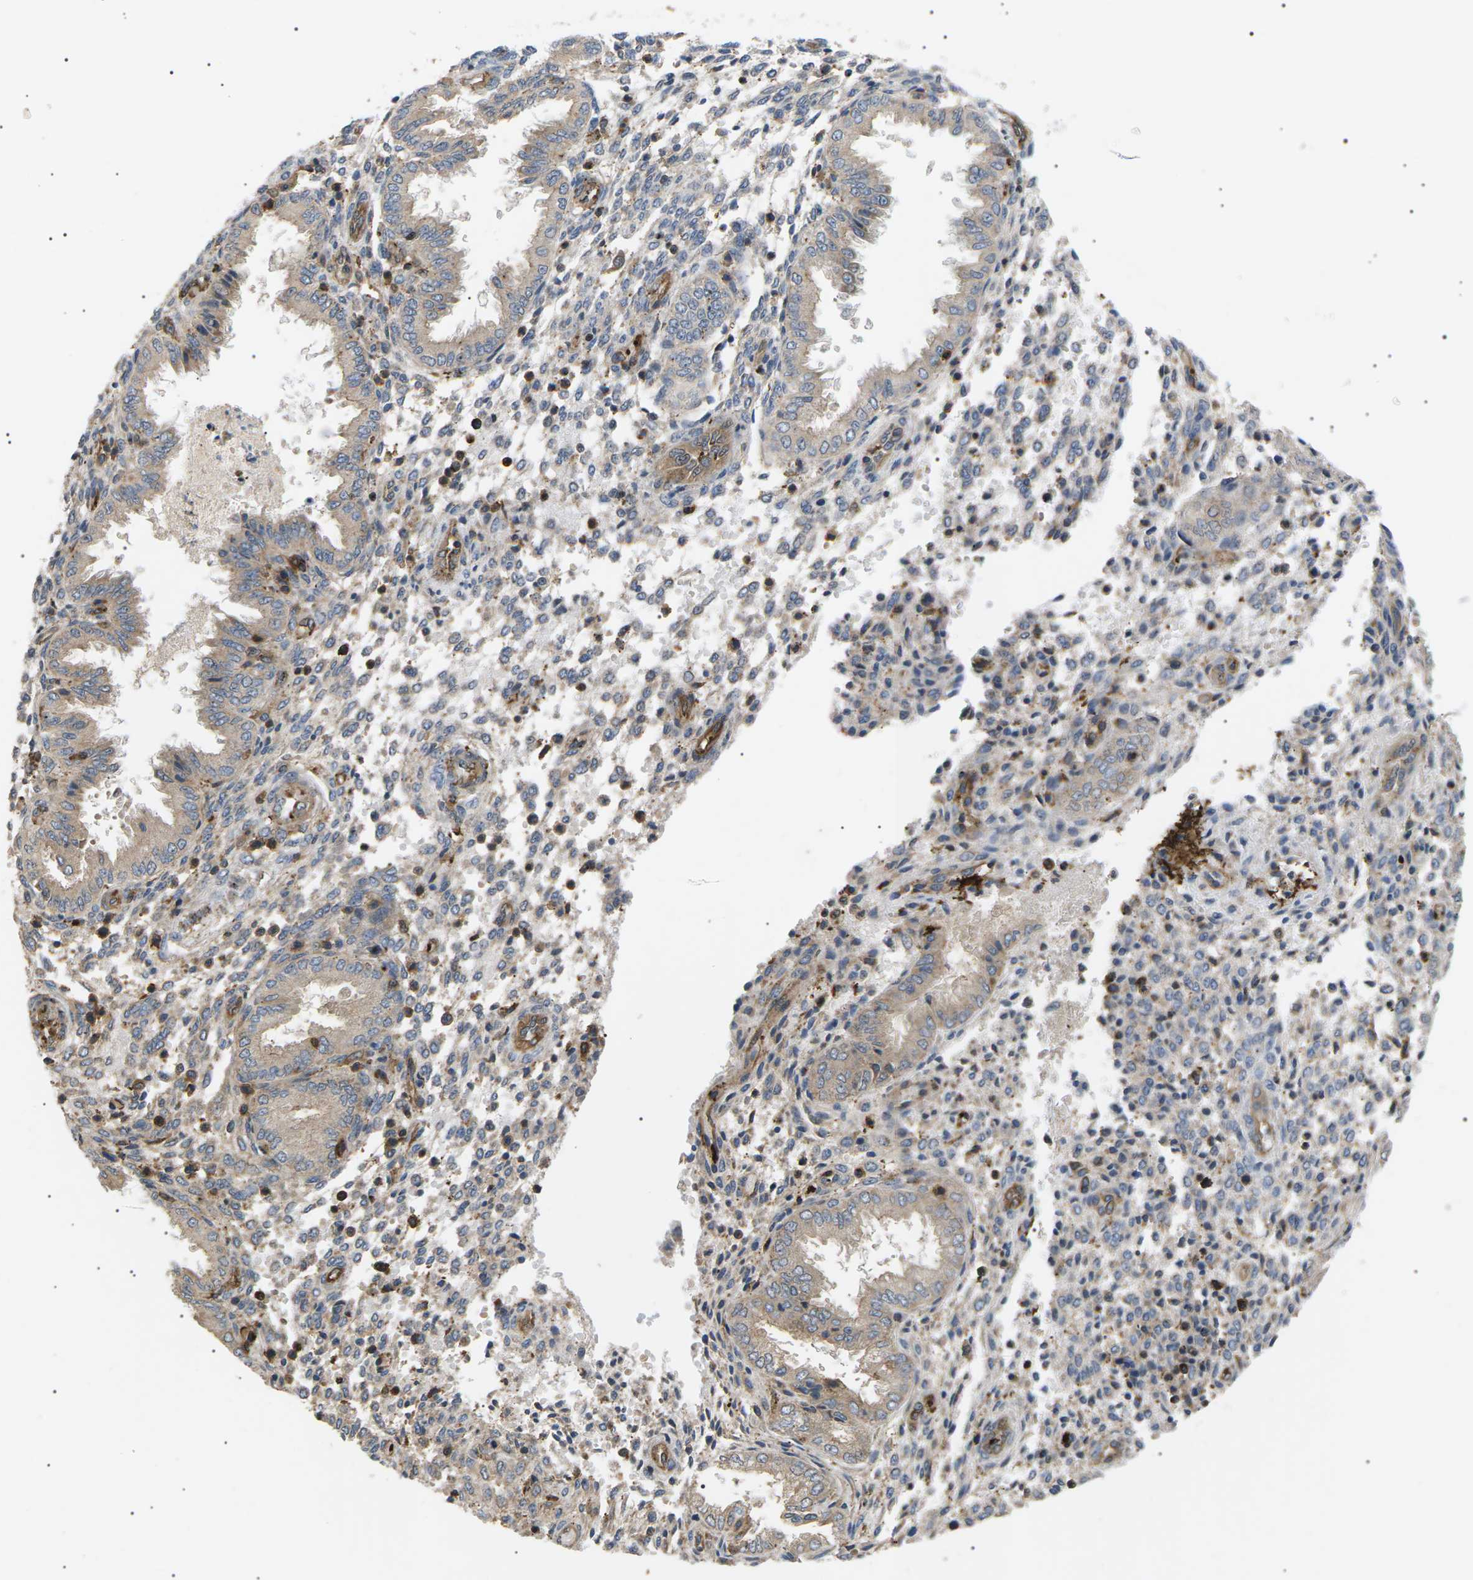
{"staining": {"intensity": "moderate", "quantity": "25%-75%", "location": "cytoplasmic/membranous"}, "tissue": "endometrium", "cell_type": "Cells in endometrial stroma", "image_type": "normal", "snomed": [{"axis": "morphology", "description": "Normal tissue, NOS"}, {"axis": "topography", "description": "Endometrium"}], "caption": "Protein staining of unremarkable endometrium exhibits moderate cytoplasmic/membranous expression in about 25%-75% of cells in endometrial stroma.", "gene": "TMTC4", "patient": {"sex": "female", "age": 33}}